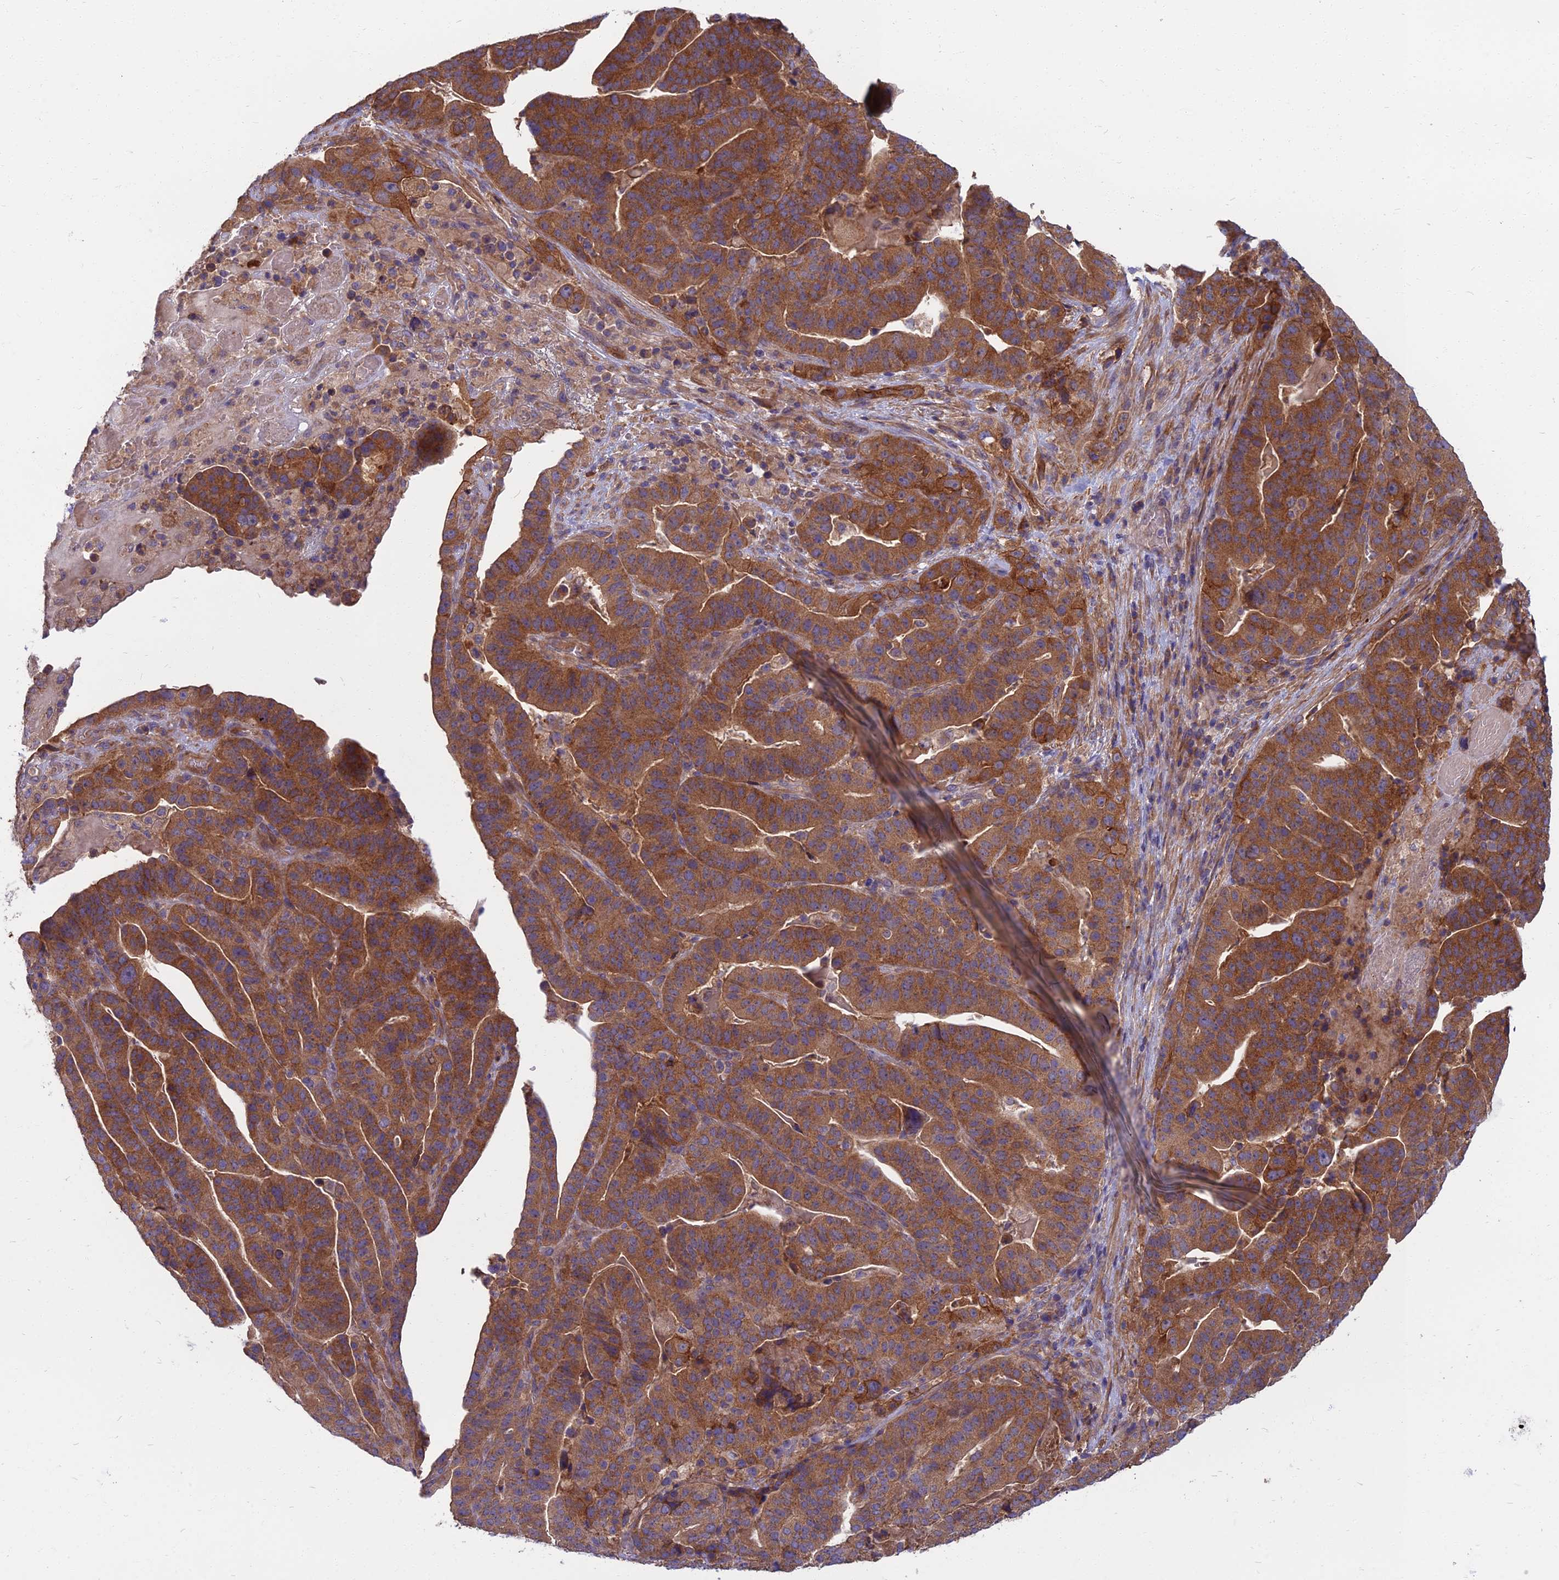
{"staining": {"intensity": "moderate", "quantity": ">75%", "location": "cytoplasmic/membranous"}, "tissue": "stomach cancer", "cell_type": "Tumor cells", "image_type": "cancer", "snomed": [{"axis": "morphology", "description": "Adenocarcinoma, NOS"}, {"axis": "topography", "description": "Stomach"}], "caption": "The histopathology image shows a brown stain indicating the presence of a protein in the cytoplasmic/membranous of tumor cells in adenocarcinoma (stomach).", "gene": "WDR24", "patient": {"sex": "male", "age": 48}}